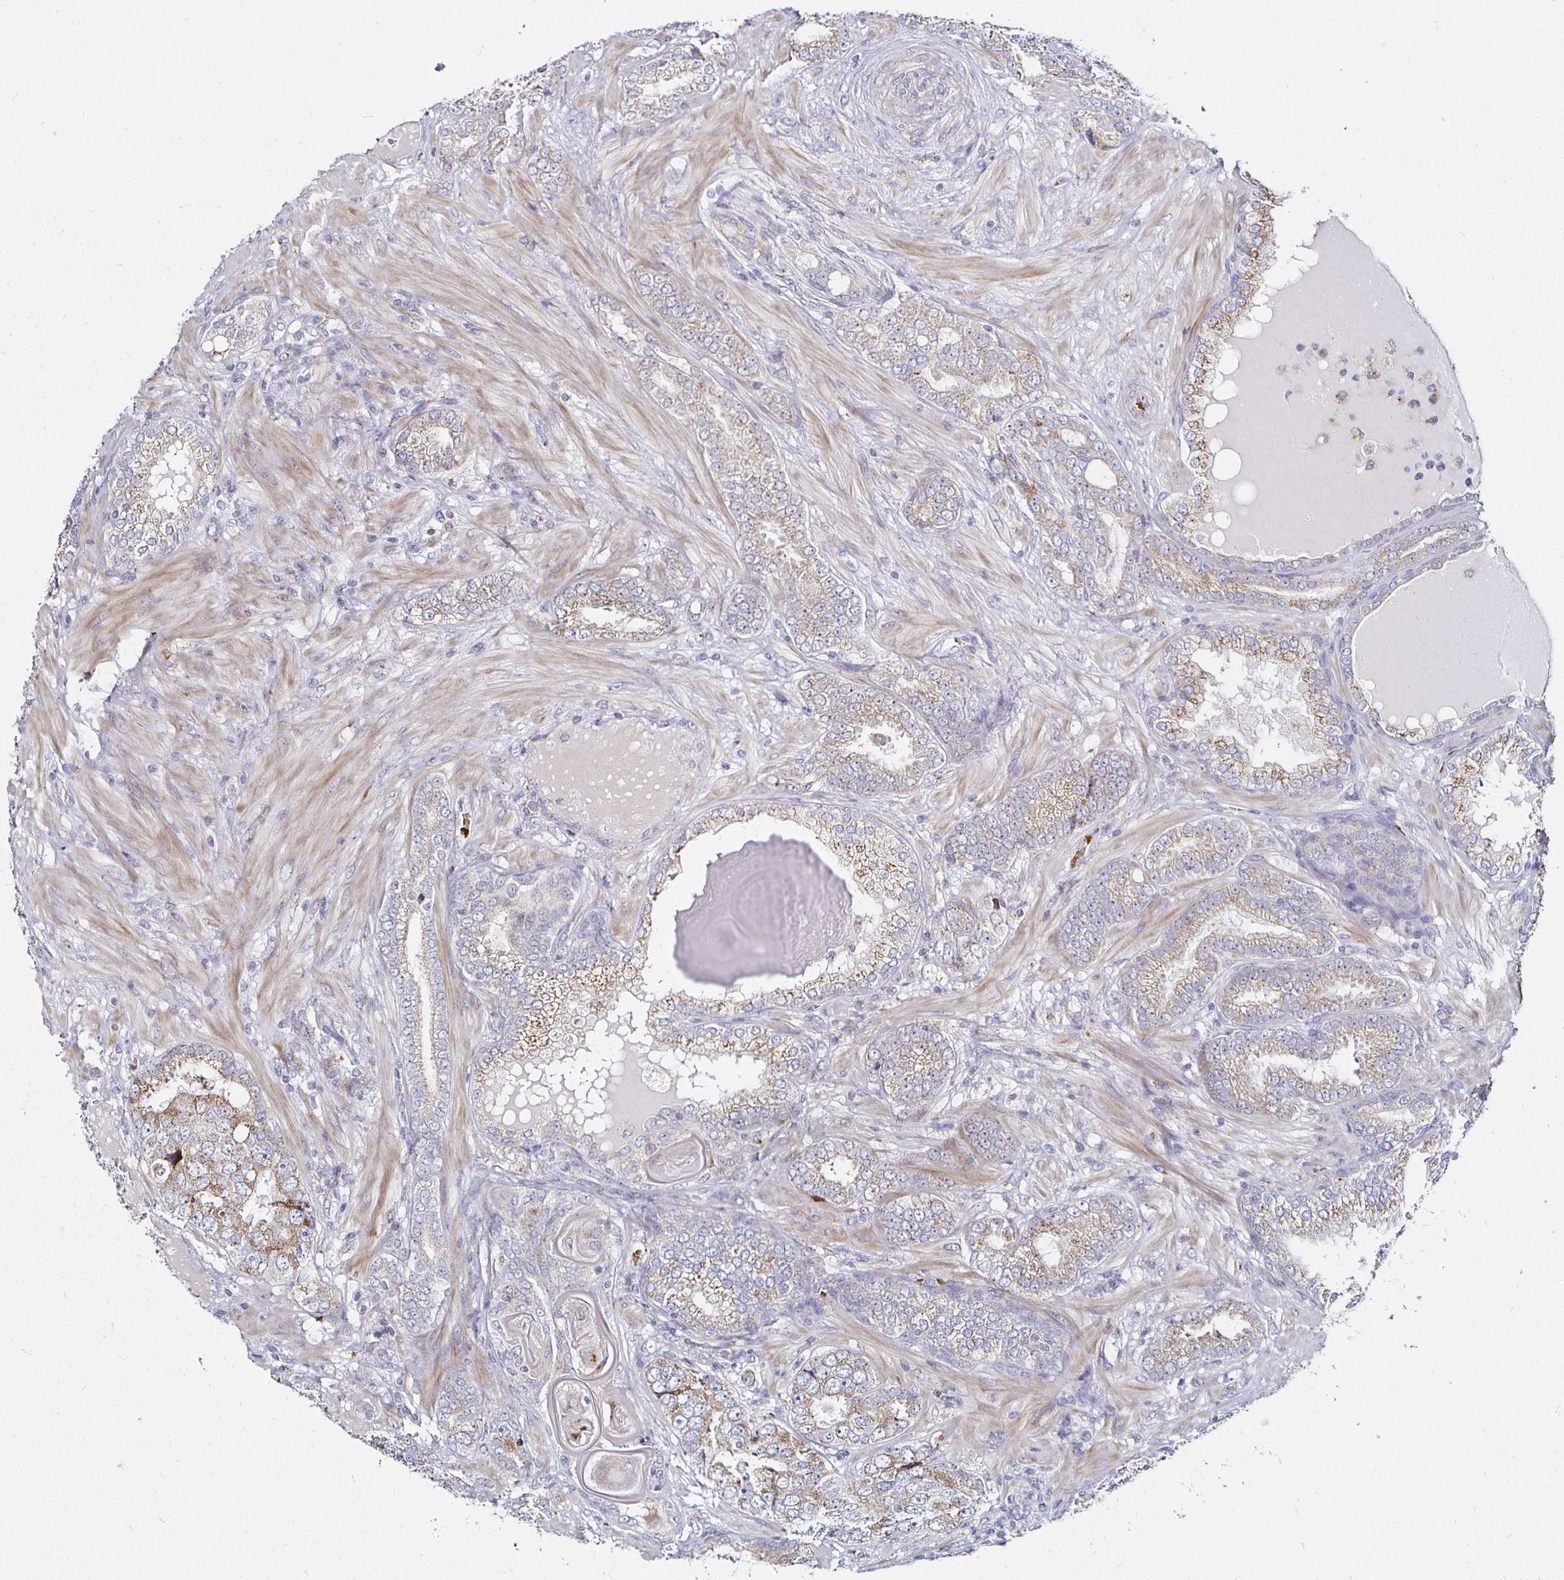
{"staining": {"intensity": "moderate", "quantity": "25%-75%", "location": "cytoplasmic/membranous"}, "tissue": "prostate cancer", "cell_type": "Tumor cells", "image_type": "cancer", "snomed": [{"axis": "morphology", "description": "Adenocarcinoma, High grade"}, {"axis": "topography", "description": "Prostate"}], "caption": "Protein staining displays moderate cytoplasmic/membranous positivity in approximately 25%-75% of tumor cells in prostate cancer. (brown staining indicates protein expression, while blue staining denotes nuclei).", "gene": "ATG3", "patient": {"sex": "male", "age": 60}}